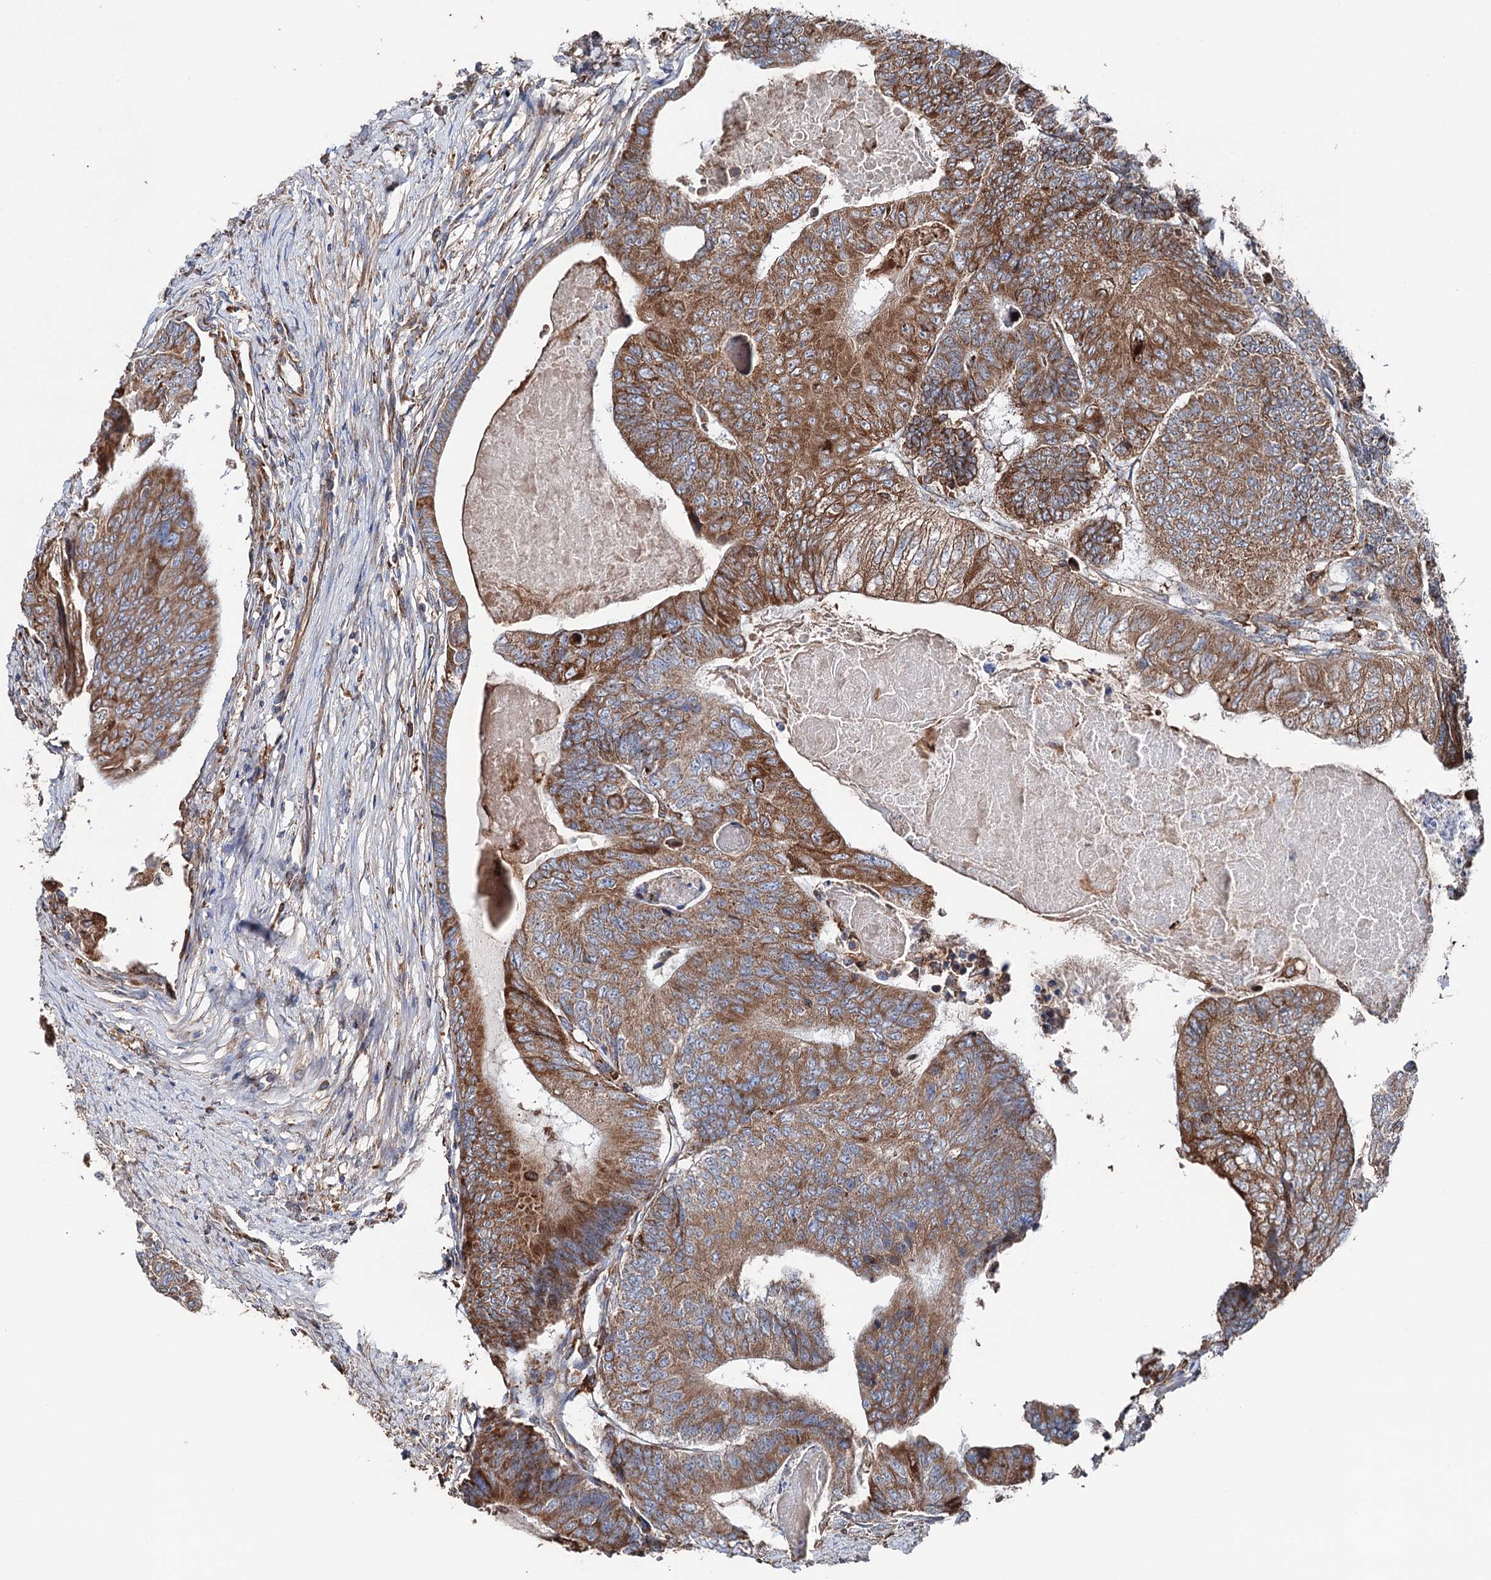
{"staining": {"intensity": "moderate", "quantity": ">75%", "location": "cytoplasmic/membranous"}, "tissue": "colorectal cancer", "cell_type": "Tumor cells", "image_type": "cancer", "snomed": [{"axis": "morphology", "description": "Adenocarcinoma, NOS"}, {"axis": "topography", "description": "Colon"}], "caption": "An image of human colorectal cancer stained for a protein demonstrates moderate cytoplasmic/membranous brown staining in tumor cells.", "gene": "ERP29", "patient": {"sex": "female", "age": 67}}